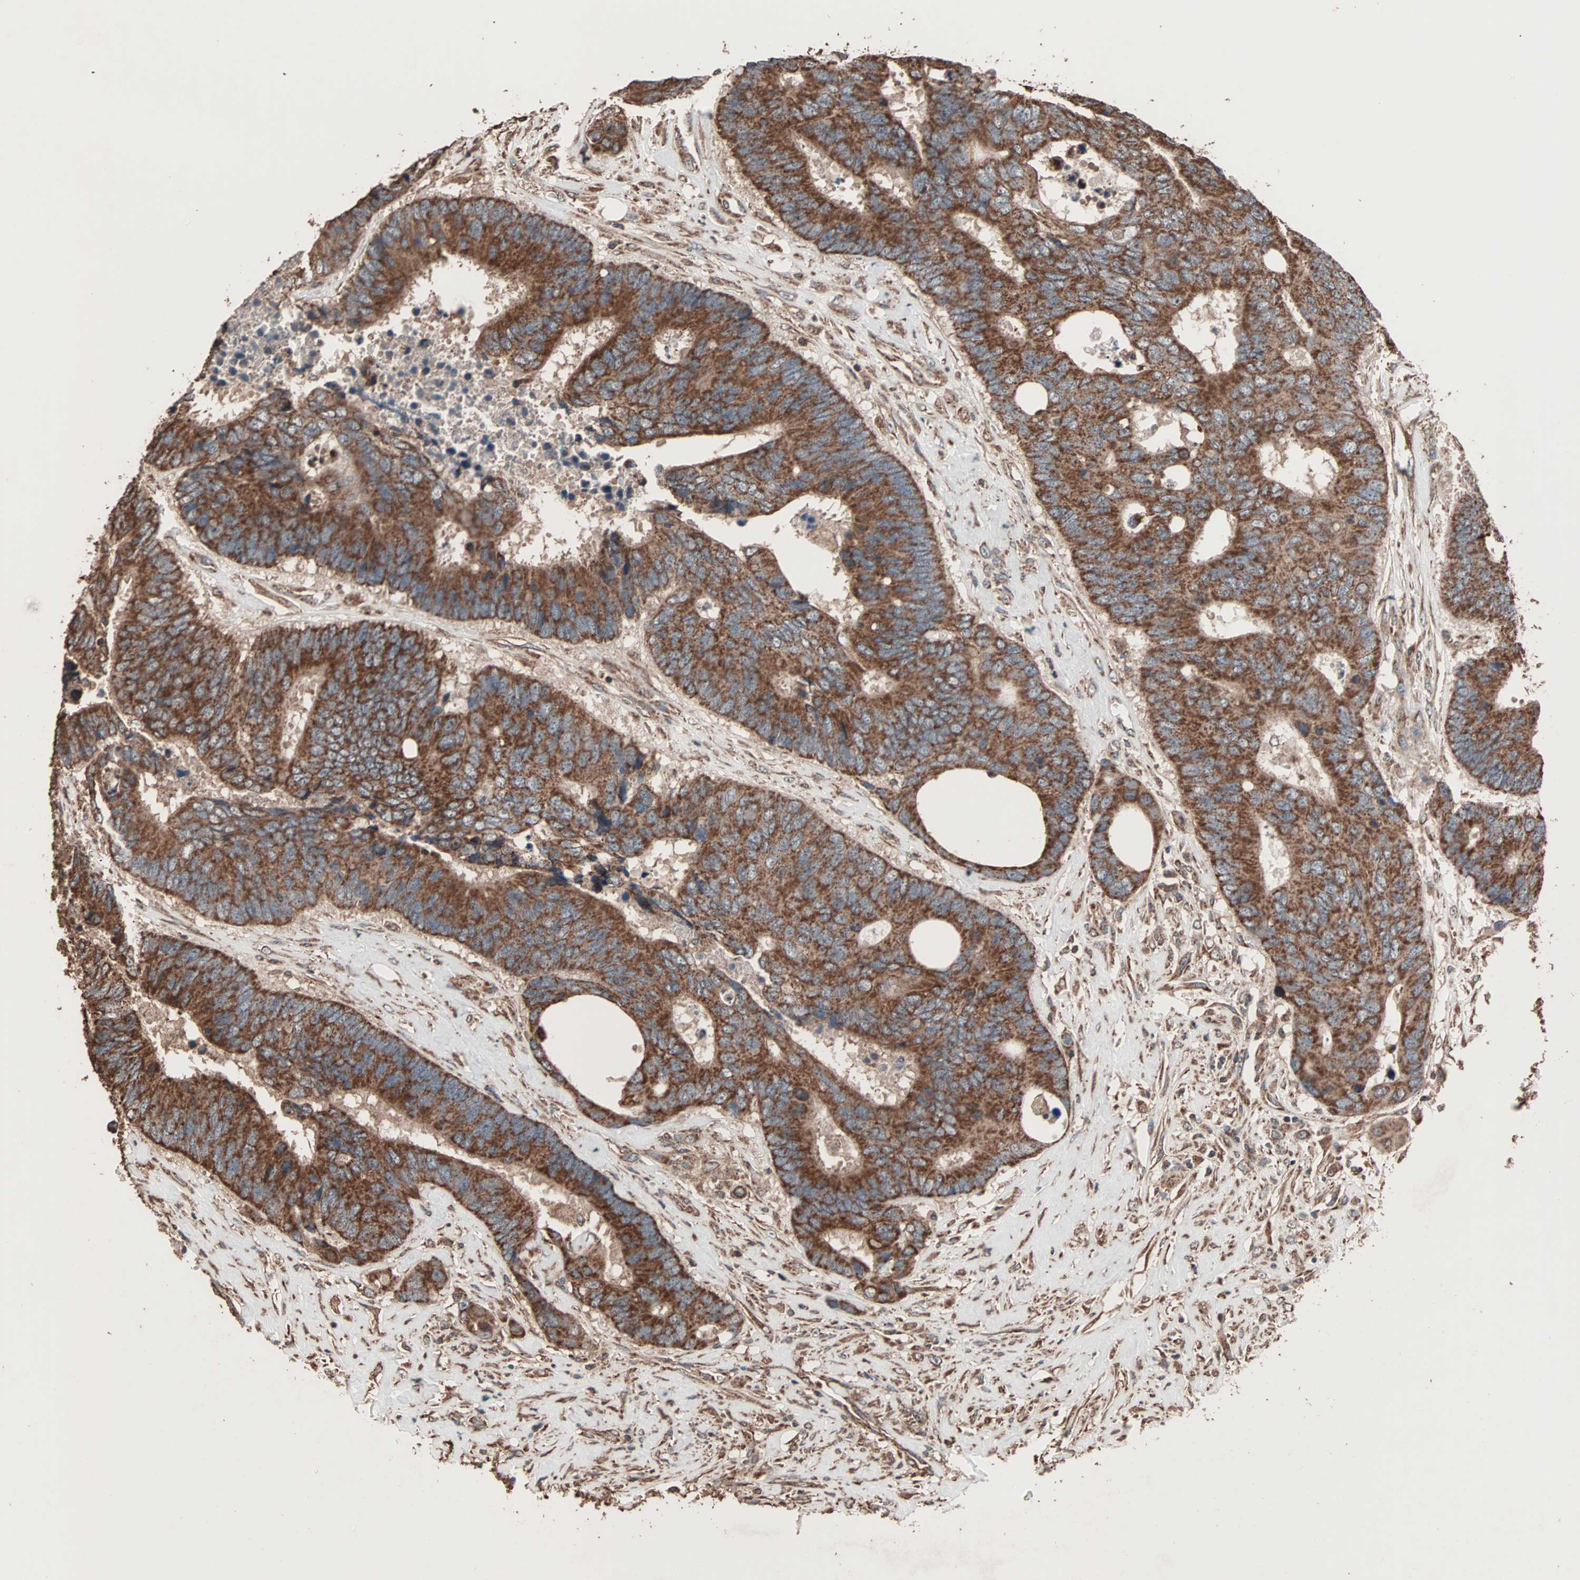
{"staining": {"intensity": "strong", "quantity": ">75%", "location": "cytoplasmic/membranous"}, "tissue": "colorectal cancer", "cell_type": "Tumor cells", "image_type": "cancer", "snomed": [{"axis": "morphology", "description": "Adenocarcinoma, NOS"}, {"axis": "topography", "description": "Rectum"}], "caption": "Adenocarcinoma (colorectal) was stained to show a protein in brown. There is high levels of strong cytoplasmic/membranous expression in approximately >75% of tumor cells.", "gene": "MRPL2", "patient": {"sex": "male", "age": 55}}